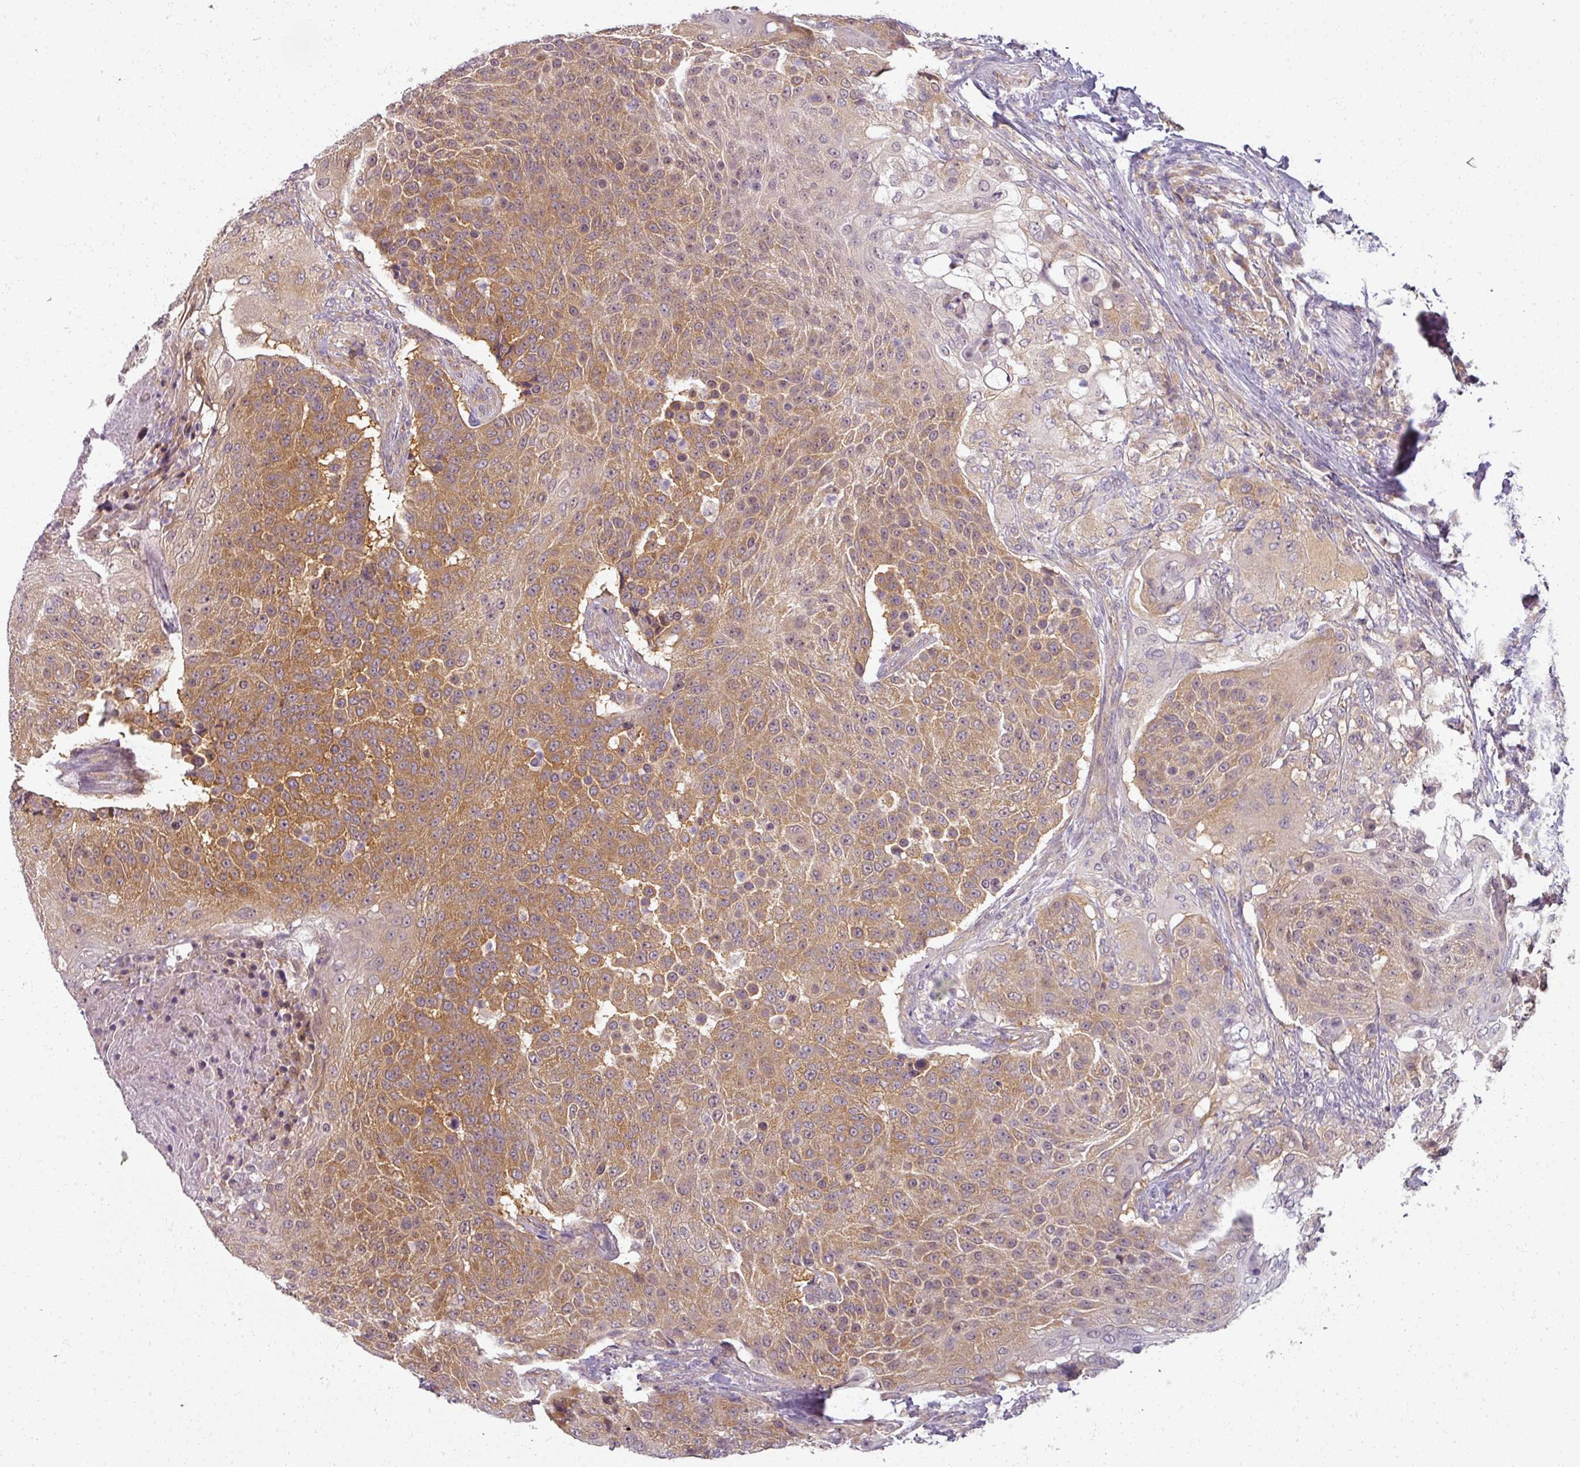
{"staining": {"intensity": "moderate", "quantity": ">75%", "location": "cytoplasmic/membranous"}, "tissue": "urothelial cancer", "cell_type": "Tumor cells", "image_type": "cancer", "snomed": [{"axis": "morphology", "description": "Urothelial carcinoma, High grade"}, {"axis": "topography", "description": "Urinary bladder"}], "caption": "Urothelial cancer tissue reveals moderate cytoplasmic/membranous staining in about >75% of tumor cells, visualized by immunohistochemistry.", "gene": "AGPAT4", "patient": {"sex": "female", "age": 63}}